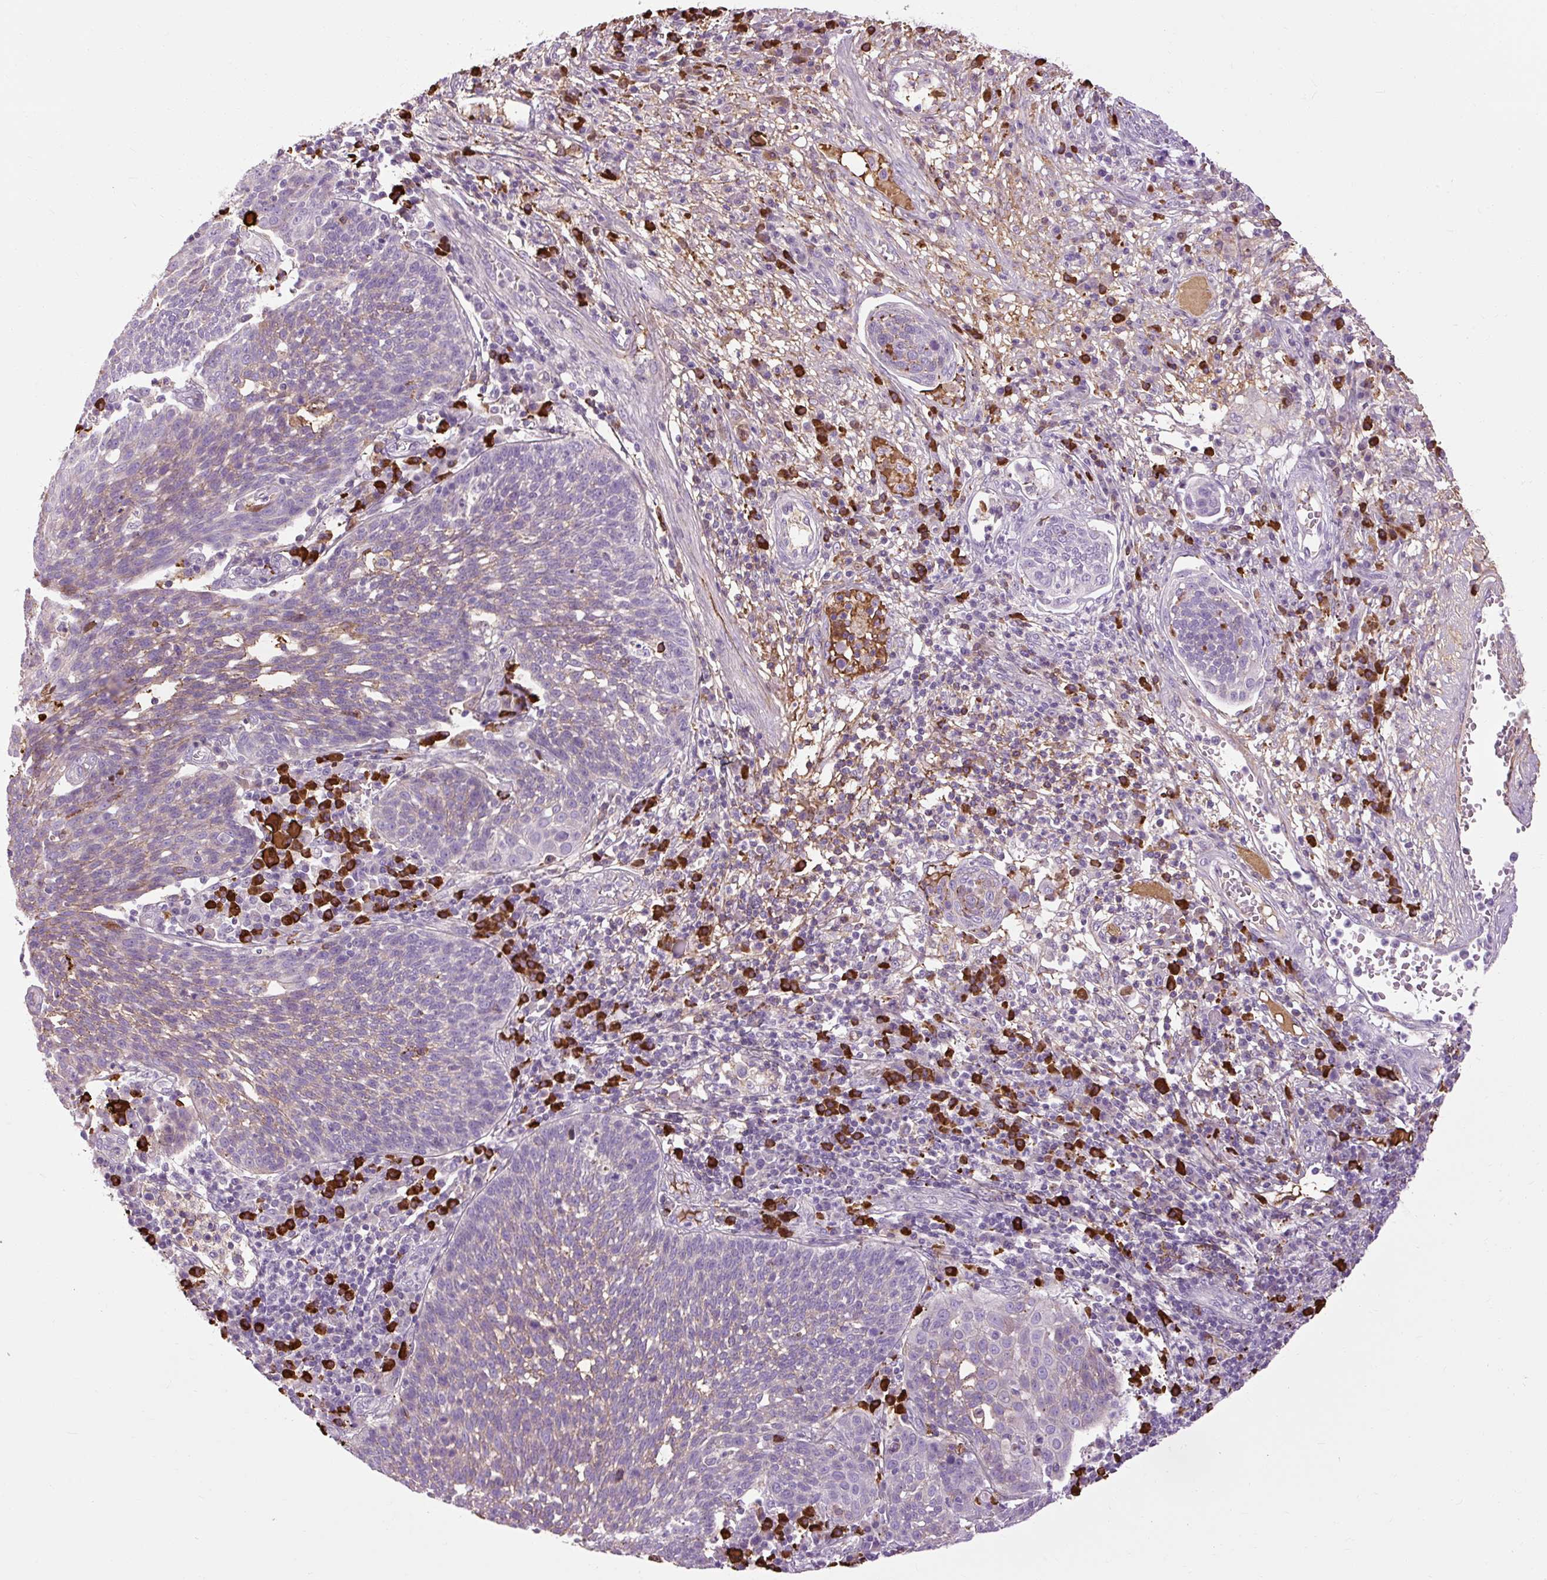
{"staining": {"intensity": "weak", "quantity": "25%-75%", "location": "cytoplasmic/membranous"}, "tissue": "cervical cancer", "cell_type": "Tumor cells", "image_type": "cancer", "snomed": [{"axis": "morphology", "description": "Squamous cell carcinoma, NOS"}, {"axis": "topography", "description": "Cervix"}], "caption": "Weak cytoplasmic/membranous staining is seen in approximately 25%-75% of tumor cells in cervical squamous cell carcinoma. (DAB IHC with brightfield microscopy, high magnification).", "gene": "ARRDC2", "patient": {"sex": "female", "age": 34}}